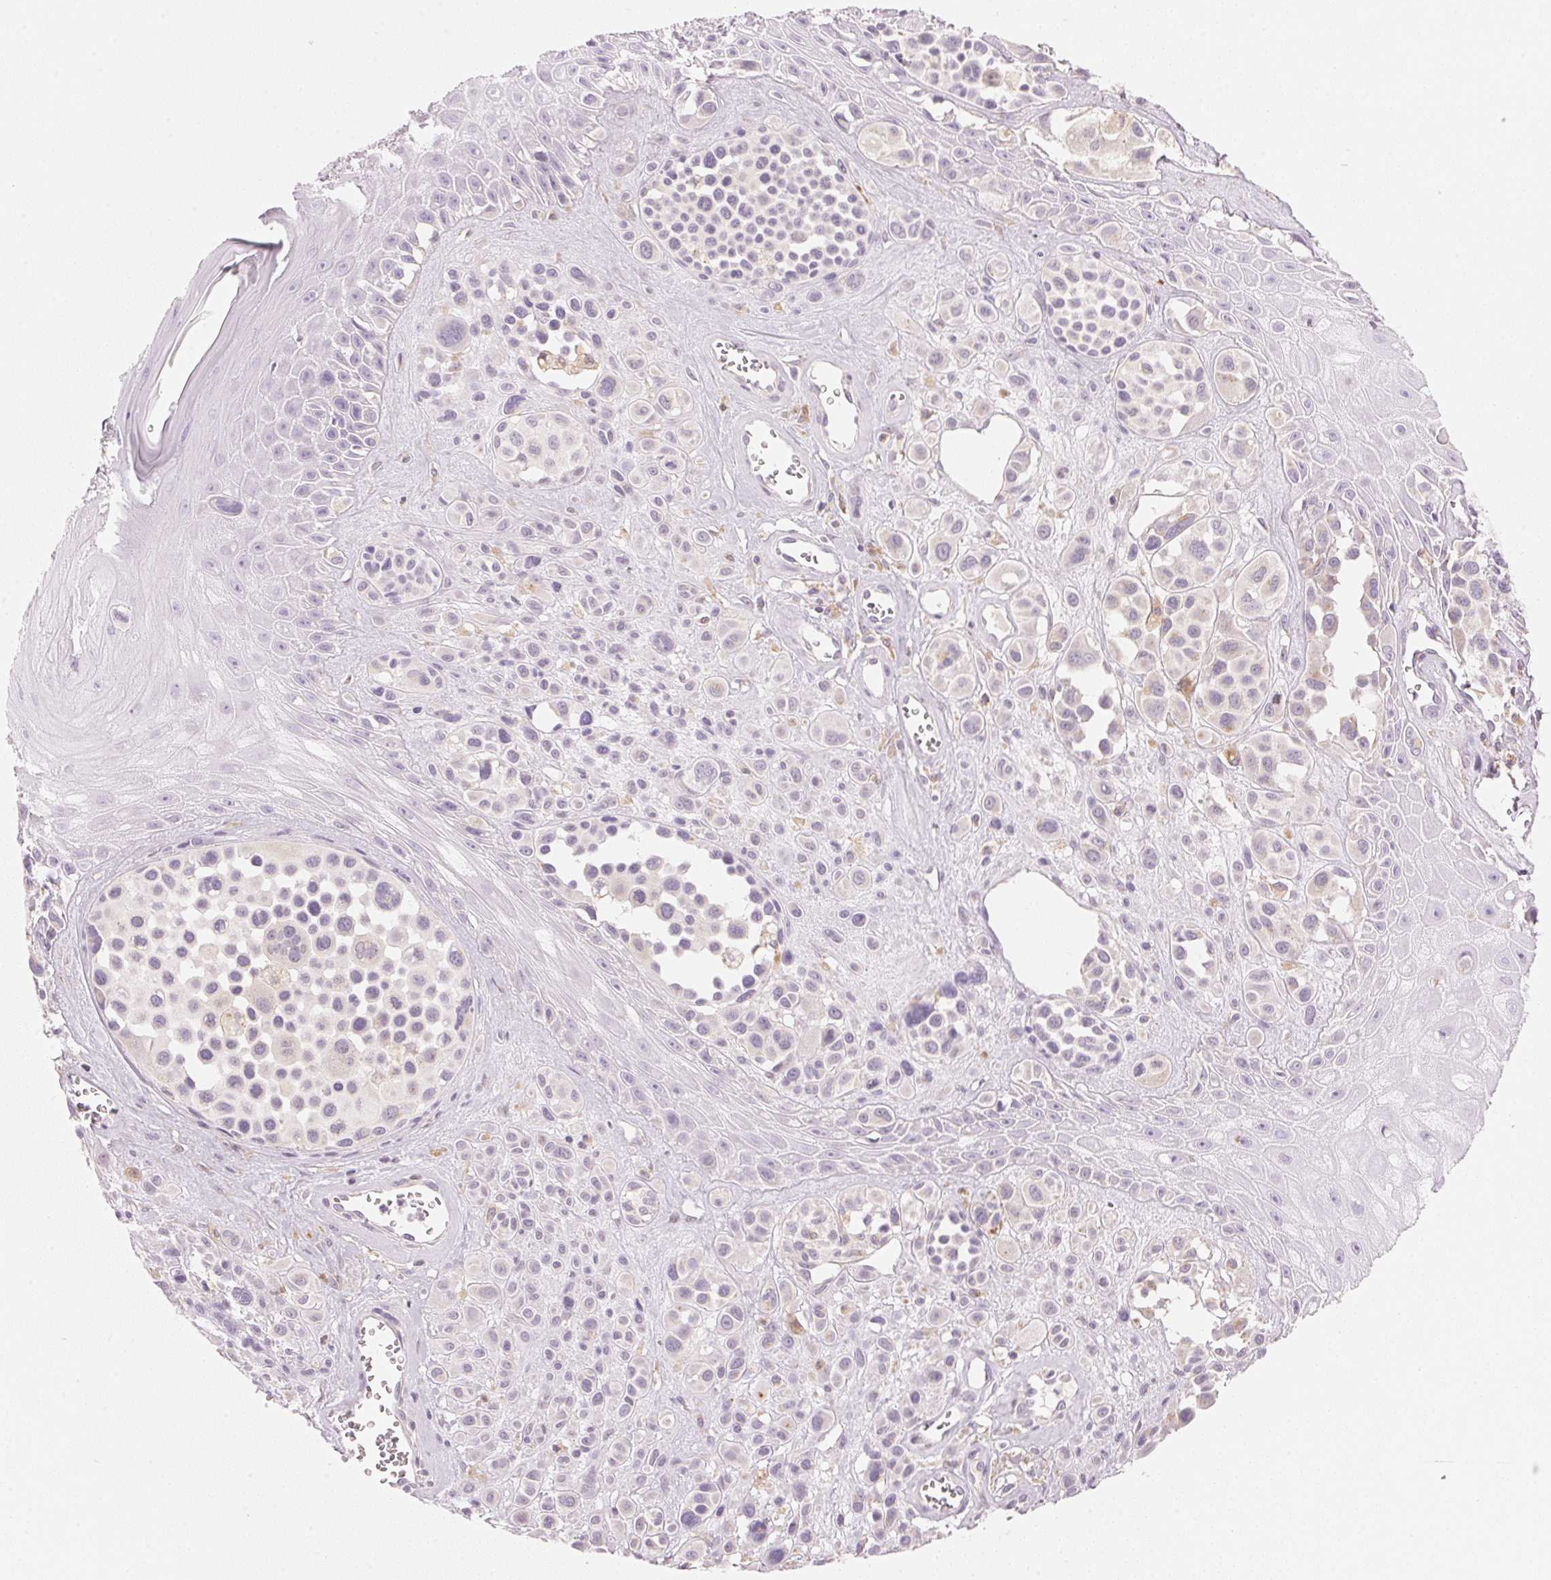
{"staining": {"intensity": "weak", "quantity": "<25%", "location": "cytoplasmic/membranous"}, "tissue": "melanoma", "cell_type": "Tumor cells", "image_type": "cancer", "snomed": [{"axis": "morphology", "description": "Malignant melanoma, NOS"}, {"axis": "topography", "description": "Skin"}], "caption": "High magnification brightfield microscopy of malignant melanoma stained with DAB (brown) and counterstained with hematoxylin (blue): tumor cells show no significant staining.", "gene": "HOXB13", "patient": {"sex": "male", "age": 77}}